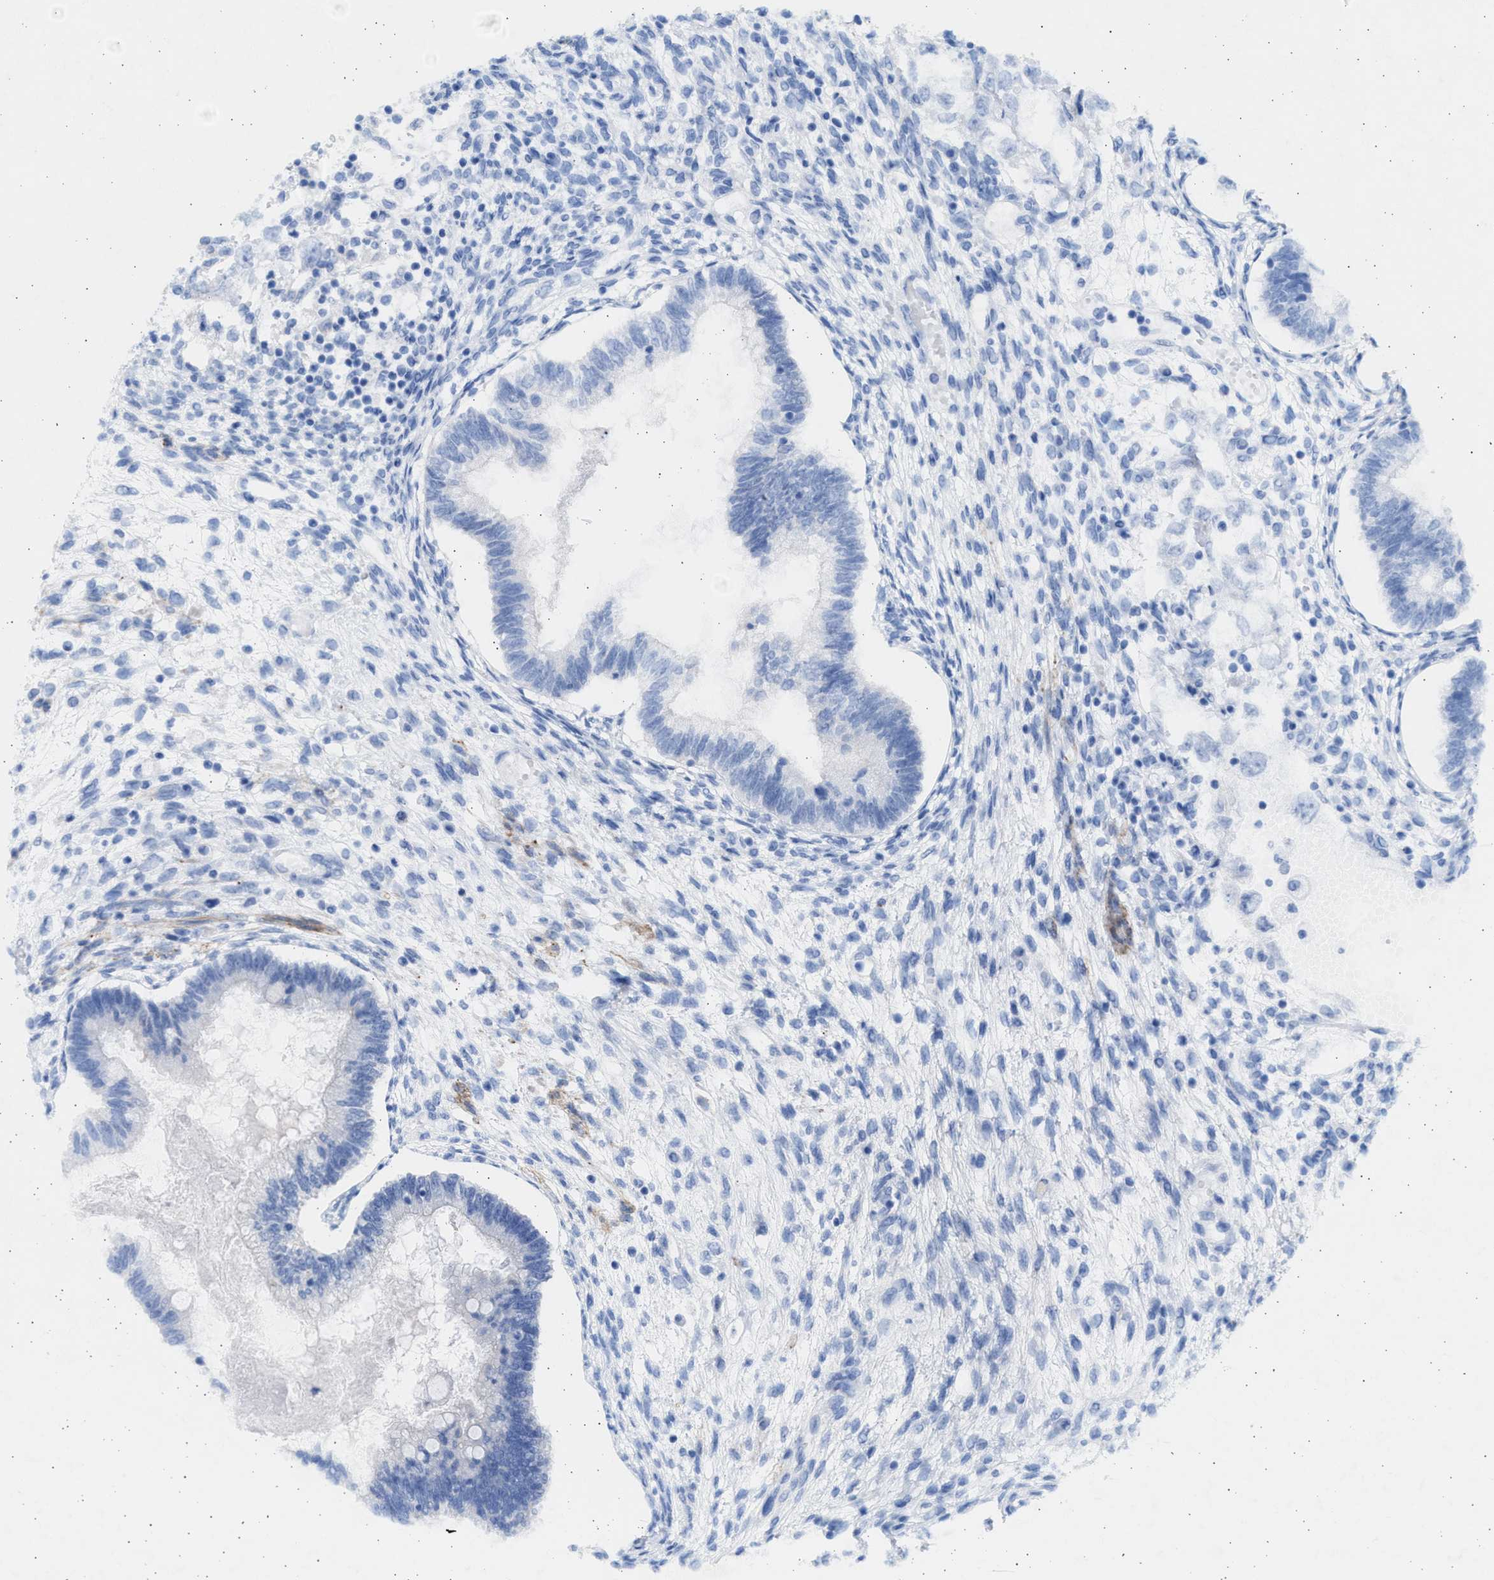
{"staining": {"intensity": "negative", "quantity": "none", "location": "none"}, "tissue": "testis cancer", "cell_type": "Tumor cells", "image_type": "cancer", "snomed": [{"axis": "morphology", "description": "Seminoma, NOS"}, {"axis": "topography", "description": "Testis"}], "caption": "This micrograph is of testis cancer (seminoma) stained with IHC to label a protein in brown with the nuclei are counter-stained blue. There is no staining in tumor cells.", "gene": "NBR1", "patient": {"sex": "male", "age": 28}}